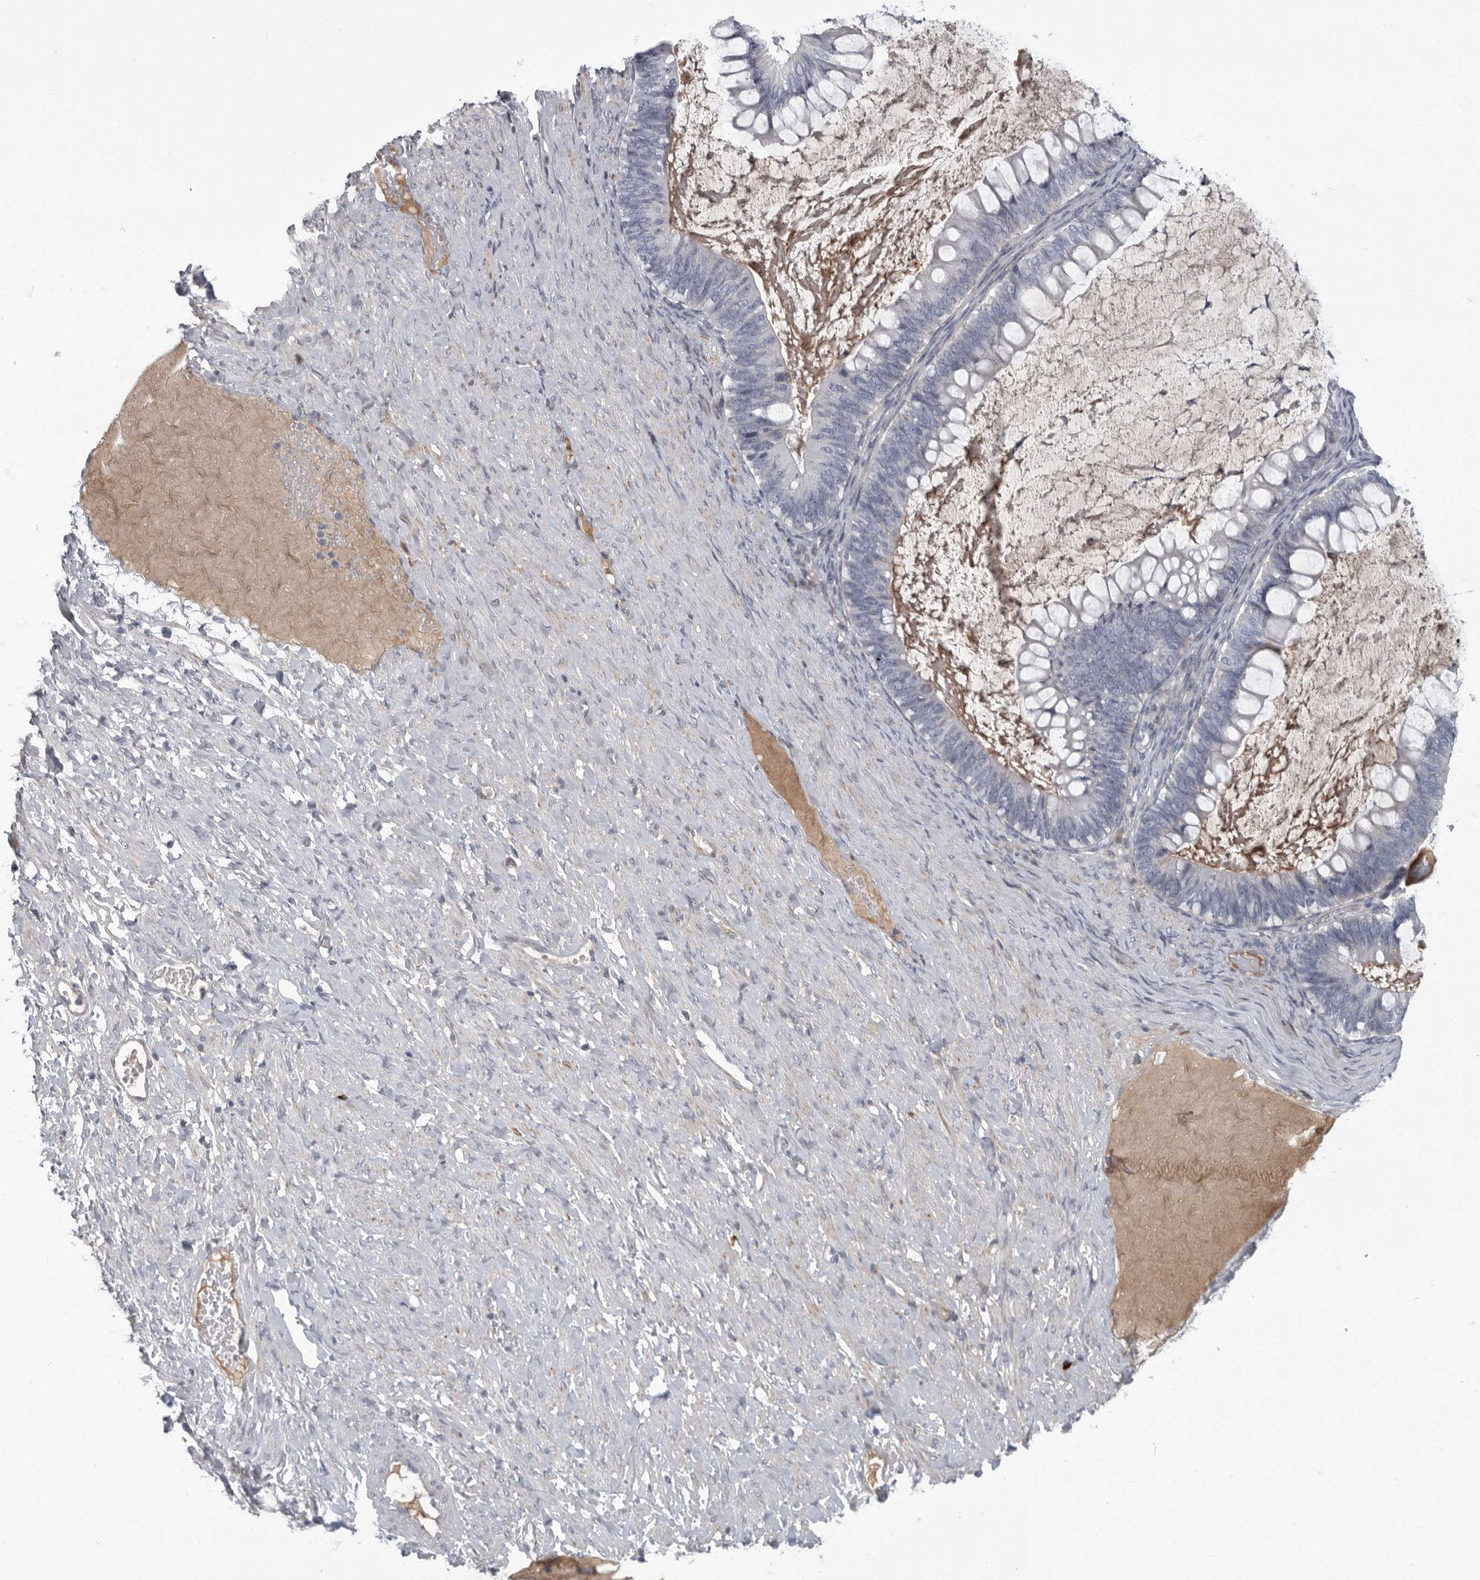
{"staining": {"intensity": "negative", "quantity": "none", "location": "none"}, "tissue": "ovarian cancer", "cell_type": "Tumor cells", "image_type": "cancer", "snomed": [{"axis": "morphology", "description": "Cystadenocarcinoma, mucinous, NOS"}, {"axis": "topography", "description": "Ovary"}], "caption": "Immunohistochemical staining of ovarian cancer reveals no significant positivity in tumor cells.", "gene": "SLC25A39", "patient": {"sex": "female", "age": 61}}